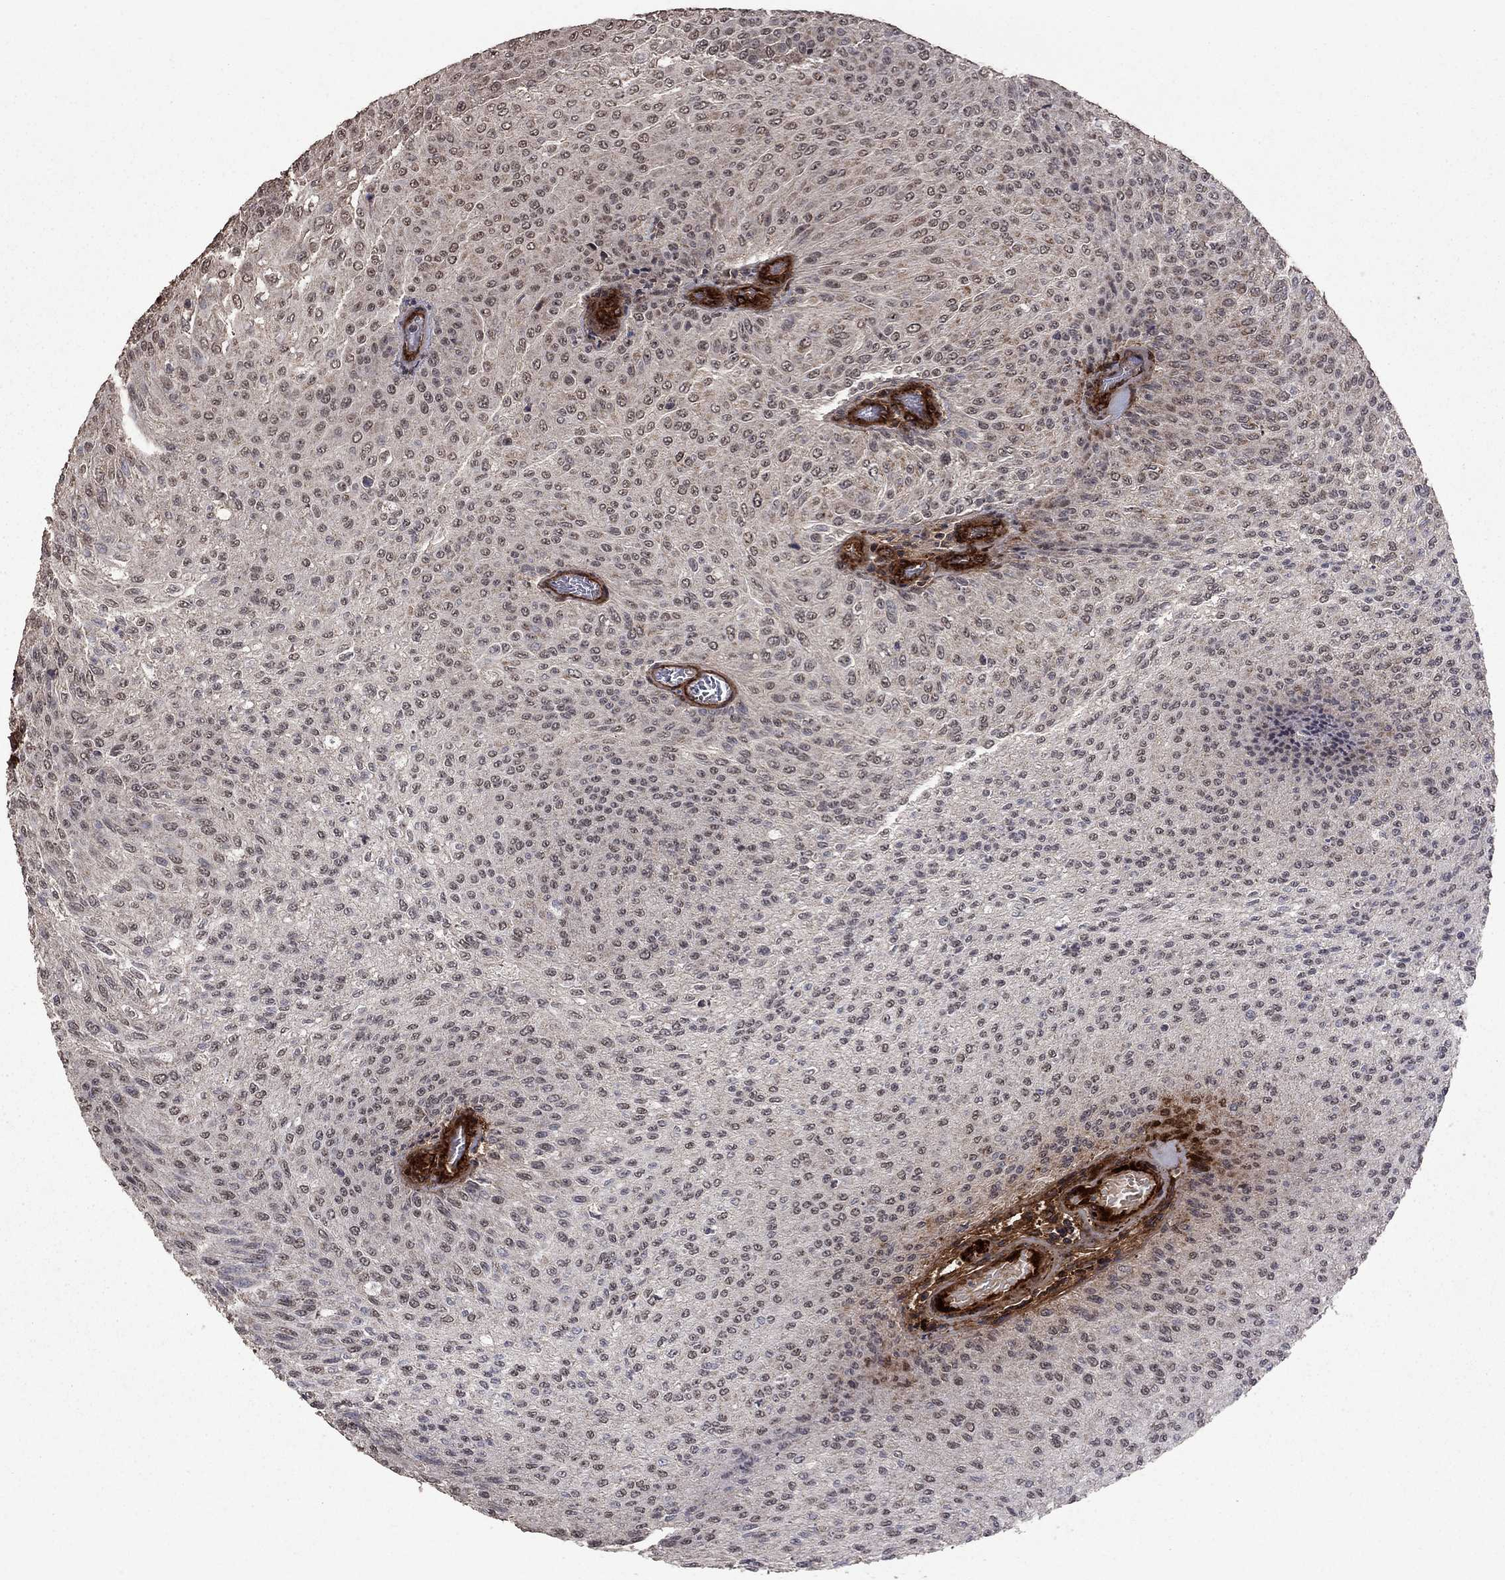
{"staining": {"intensity": "negative", "quantity": "none", "location": "none"}, "tissue": "urothelial cancer", "cell_type": "Tumor cells", "image_type": "cancer", "snomed": [{"axis": "morphology", "description": "Urothelial carcinoma, Low grade"}, {"axis": "topography", "description": "Ureter, NOS"}, {"axis": "topography", "description": "Urinary bladder"}], "caption": "Urothelial cancer stained for a protein using IHC shows no positivity tumor cells.", "gene": "COL18A1", "patient": {"sex": "male", "age": 78}}